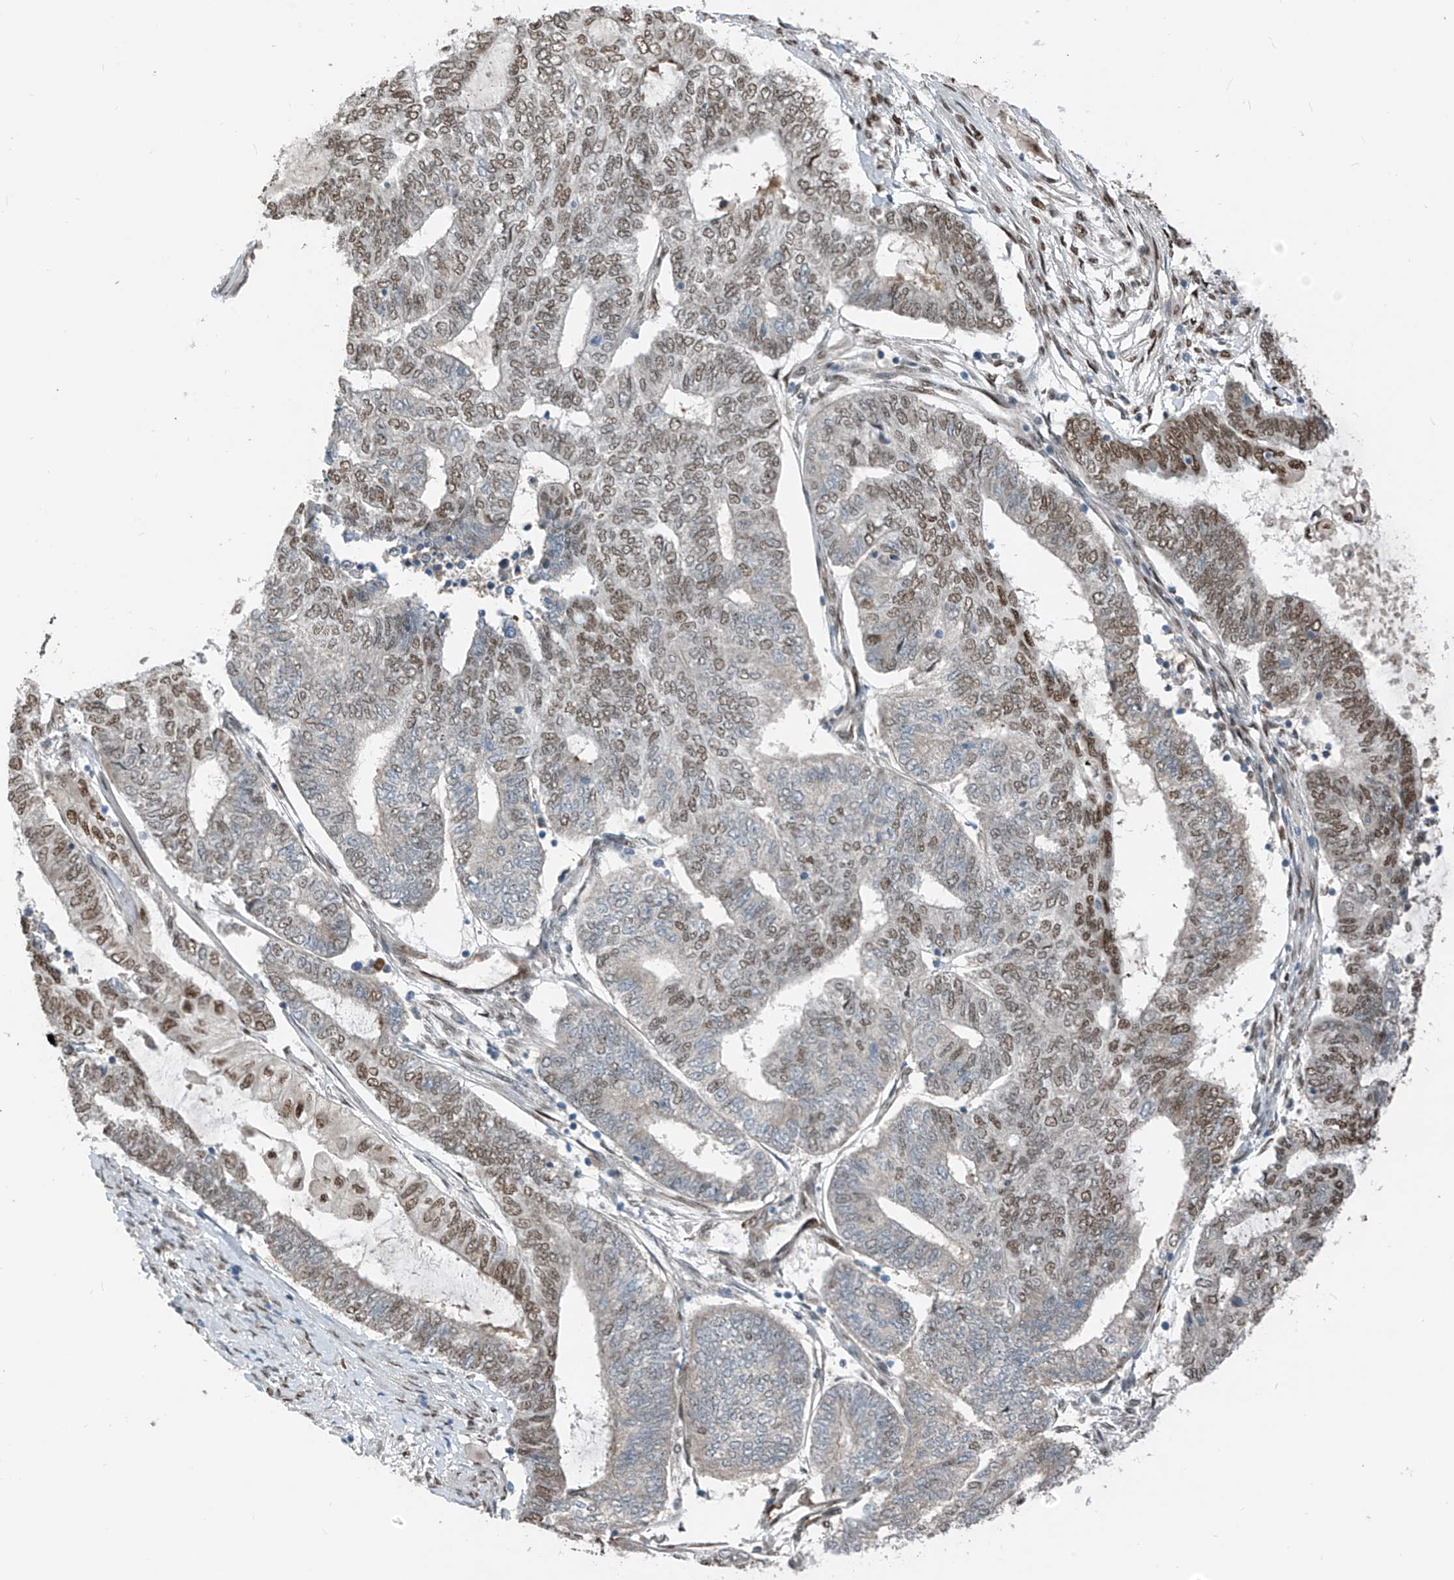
{"staining": {"intensity": "moderate", "quantity": "25%-75%", "location": "nuclear"}, "tissue": "endometrial cancer", "cell_type": "Tumor cells", "image_type": "cancer", "snomed": [{"axis": "morphology", "description": "Adenocarcinoma, NOS"}, {"axis": "topography", "description": "Uterus"}, {"axis": "topography", "description": "Endometrium"}], "caption": "Brown immunohistochemical staining in endometrial adenocarcinoma displays moderate nuclear staining in approximately 25%-75% of tumor cells.", "gene": "RBP7", "patient": {"sex": "female", "age": 70}}